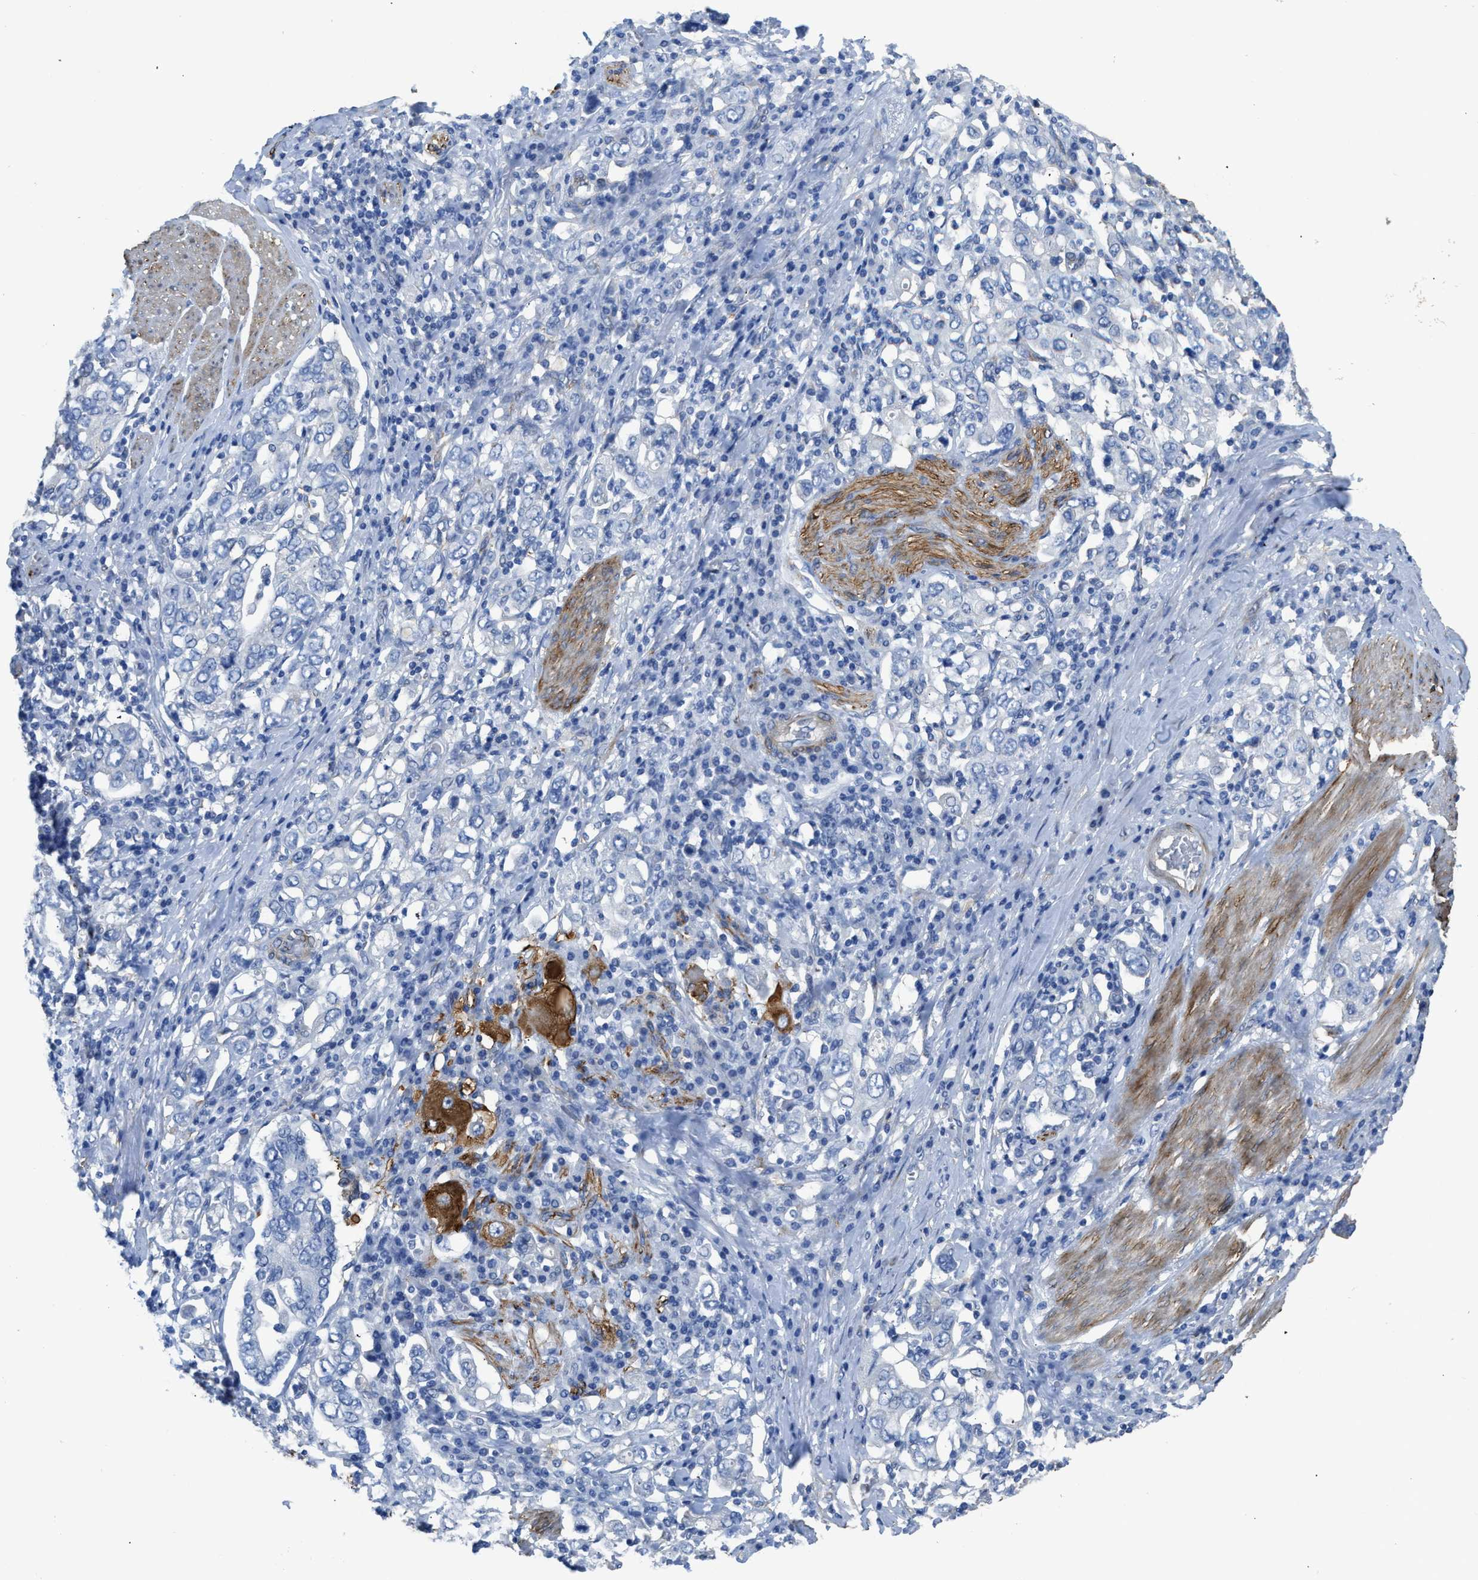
{"staining": {"intensity": "strong", "quantity": "<25%", "location": "cytoplasmic/membranous"}, "tissue": "stomach cancer", "cell_type": "Tumor cells", "image_type": "cancer", "snomed": [{"axis": "morphology", "description": "Adenocarcinoma, NOS"}, {"axis": "topography", "description": "Stomach, upper"}], "caption": "About <25% of tumor cells in stomach adenocarcinoma display strong cytoplasmic/membranous protein expression as visualized by brown immunohistochemical staining.", "gene": "ZSWIM5", "patient": {"sex": "male", "age": 62}}